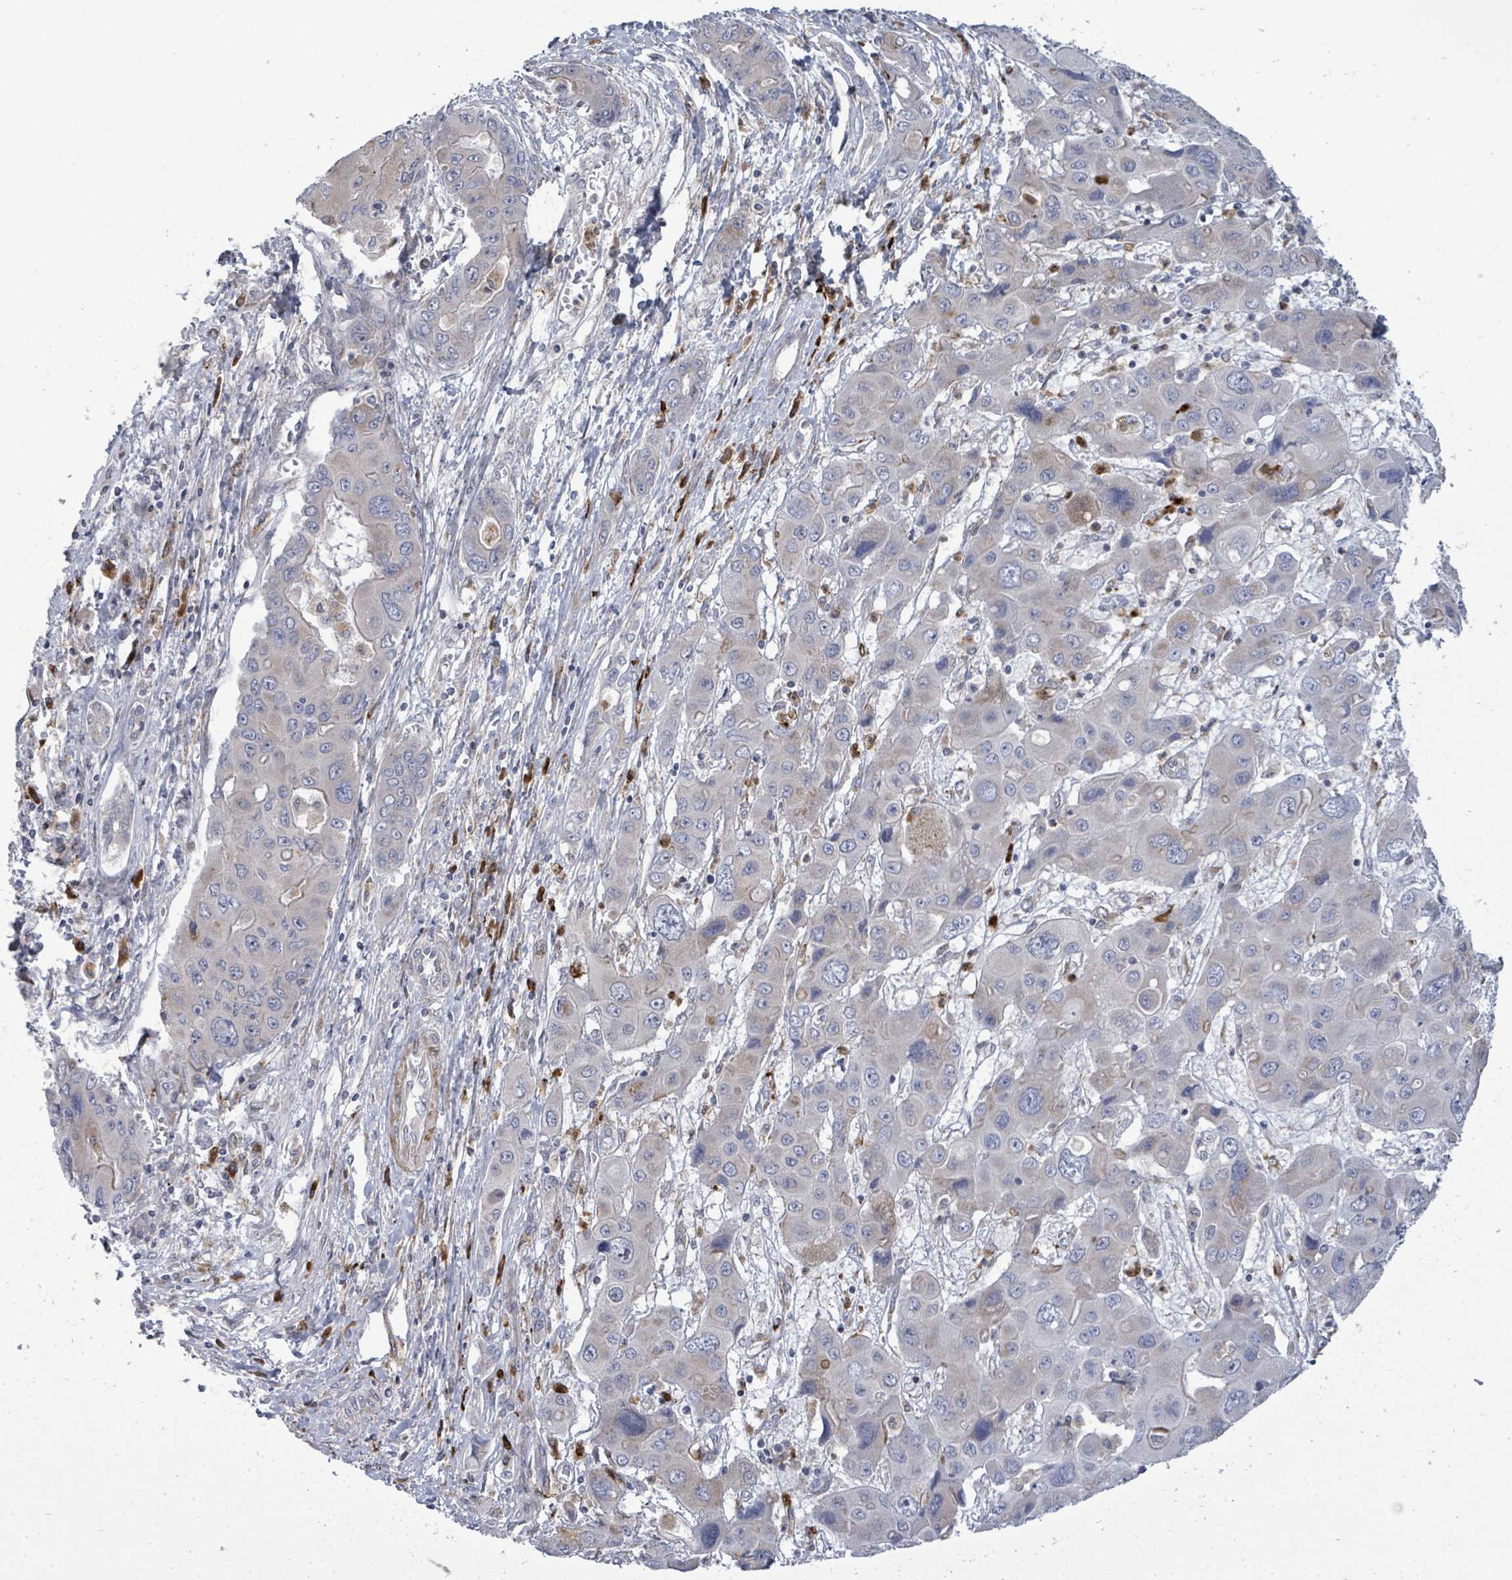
{"staining": {"intensity": "negative", "quantity": "none", "location": "none"}, "tissue": "liver cancer", "cell_type": "Tumor cells", "image_type": "cancer", "snomed": [{"axis": "morphology", "description": "Cholangiocarcinoma"}, {"axis": "topography", "description": "Liver"}], "caption": "High magnification brightfield microscopy of liver cancer stained with DAB (brown) and counterstained with hematoxylin (blue): tumor cells show no significant positivity.", "gene": "SAR1A", "patient": {"sex": "male", "age": 67}}